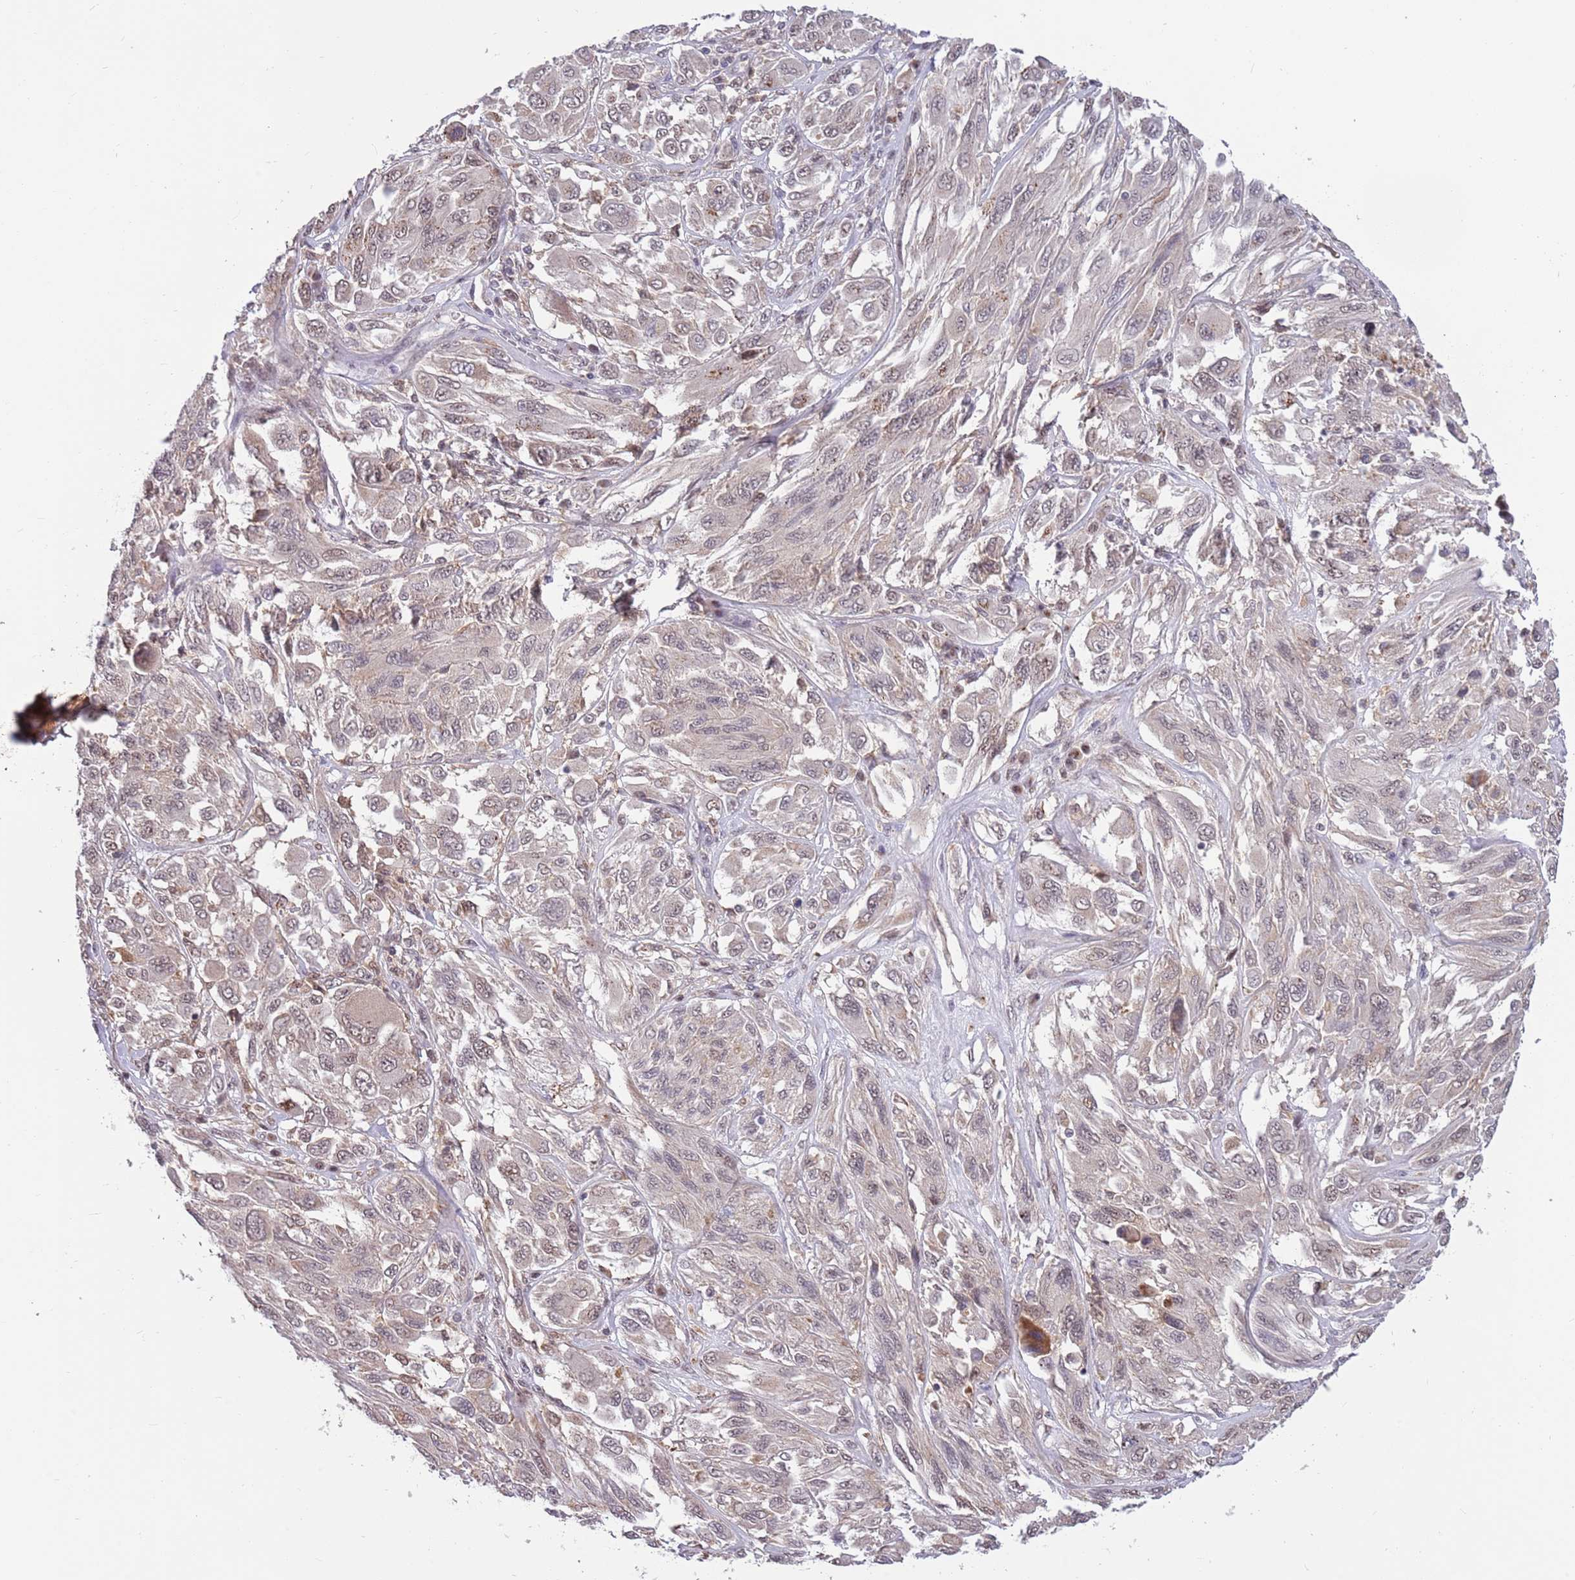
{"staining": {"intensity": "weak", "quantity": "25%-75%", "location": "nuclear"}, "tissue": "melanoma", "cell_type": "Tumor cells", "image_type": "cancer", "snomed": [{"axis": "morphology", "description": "Malignant melanoma, NOS"}, {"axis": "topography", "description": "Skin"}], "caption": "A micrograph showing weak nuclear positivity in about 25%-75% of tumor cells in malignant melanoma, as visualized by brown immunohistochemical staining.", "gene": "CCNJL", "patient": {"sex": "female", "age": 91}}